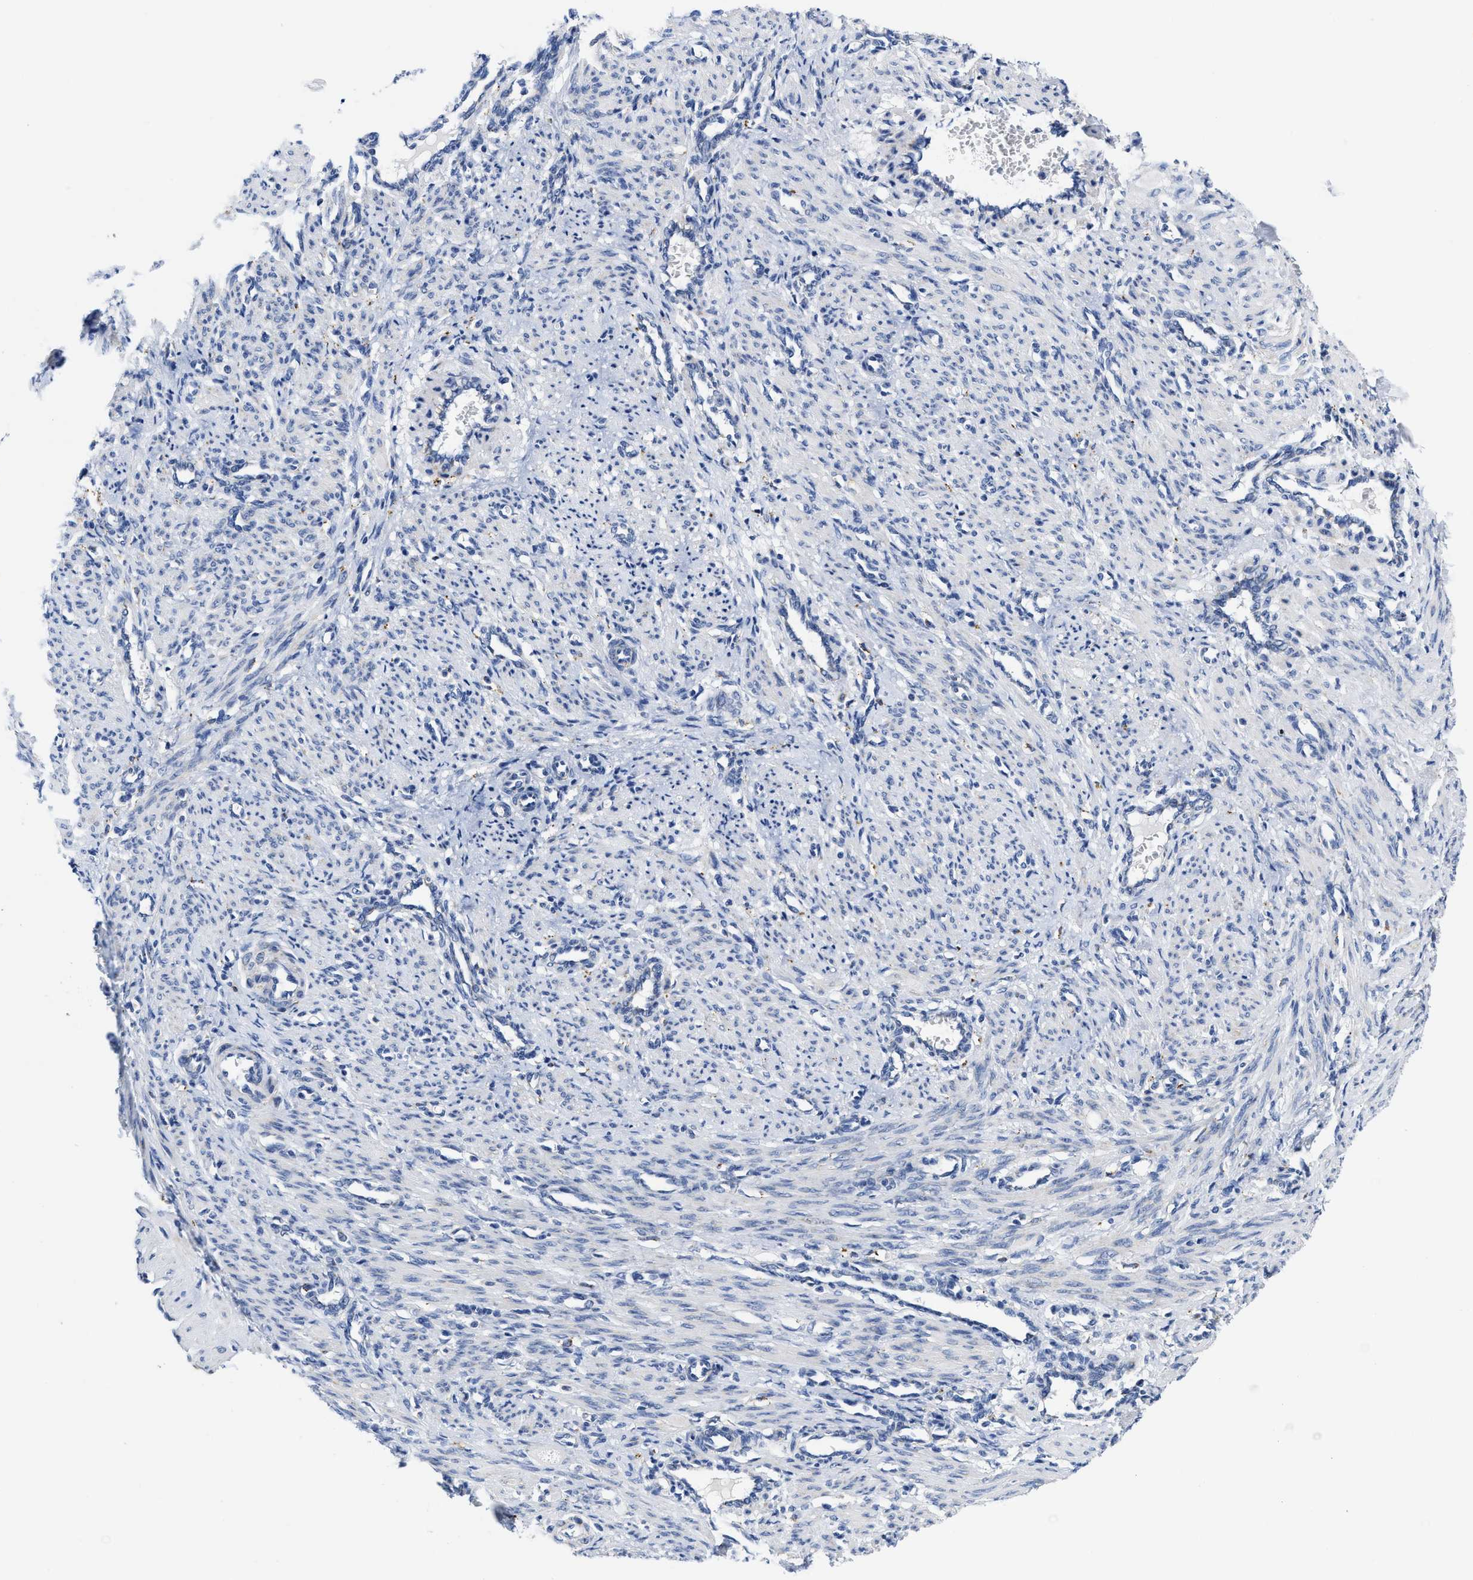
{"staining": {"intensity": "negative", "quantity": "none", "location": "none"}, "tissue": "smooth muscle", "cell_type": "Smooth muscle cells", "image_type": "normal", "snomed": [{"axis": "morphology", "description": "Normal tissue, NOS"}, {"axis": "topography", "description": "Endometrium"}], "caption": "This is an immunohistochemistry (IHC) image of normal smooth muscle. There is no expression in smooth muscle cells.", "gene": "TBRG4", "patient": {"sex": "female", "age": 33}}